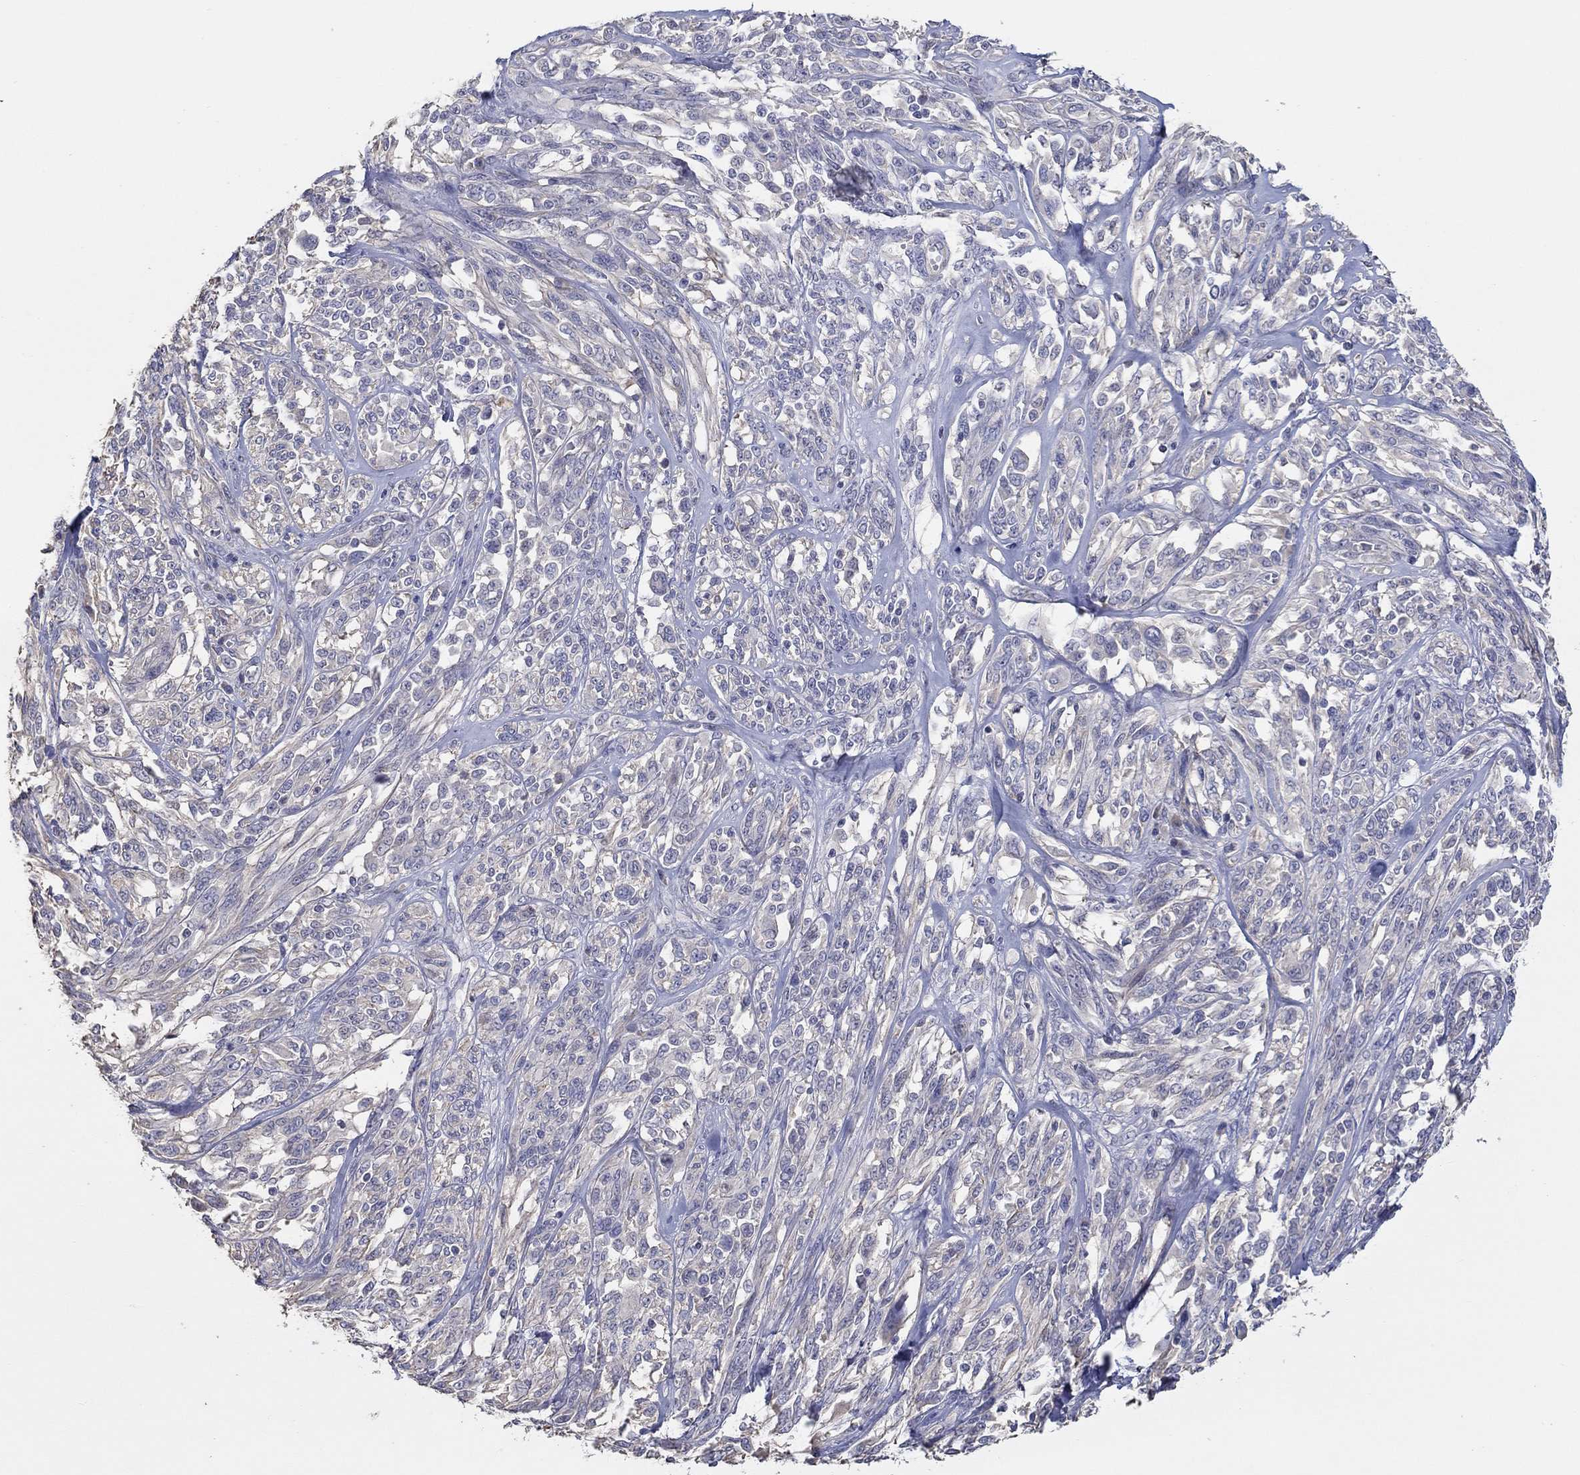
{"staining": {"intensity": "negative", "quantity": "none", "location": "none"}, "tissue": "melanoma", "cell_type": "Tumor cells", "image_type": "cancer", "snomed": [{"axis": "morphology", "description": "Malignant melanoma, NOS"}, {"axis": "topography", "description": "Skin"}], "caption": "There is no significant expression in tumor cells of malignant melanoma.", "gene": "DOCK3", "patient": {"sex": "female", "age": 91}}